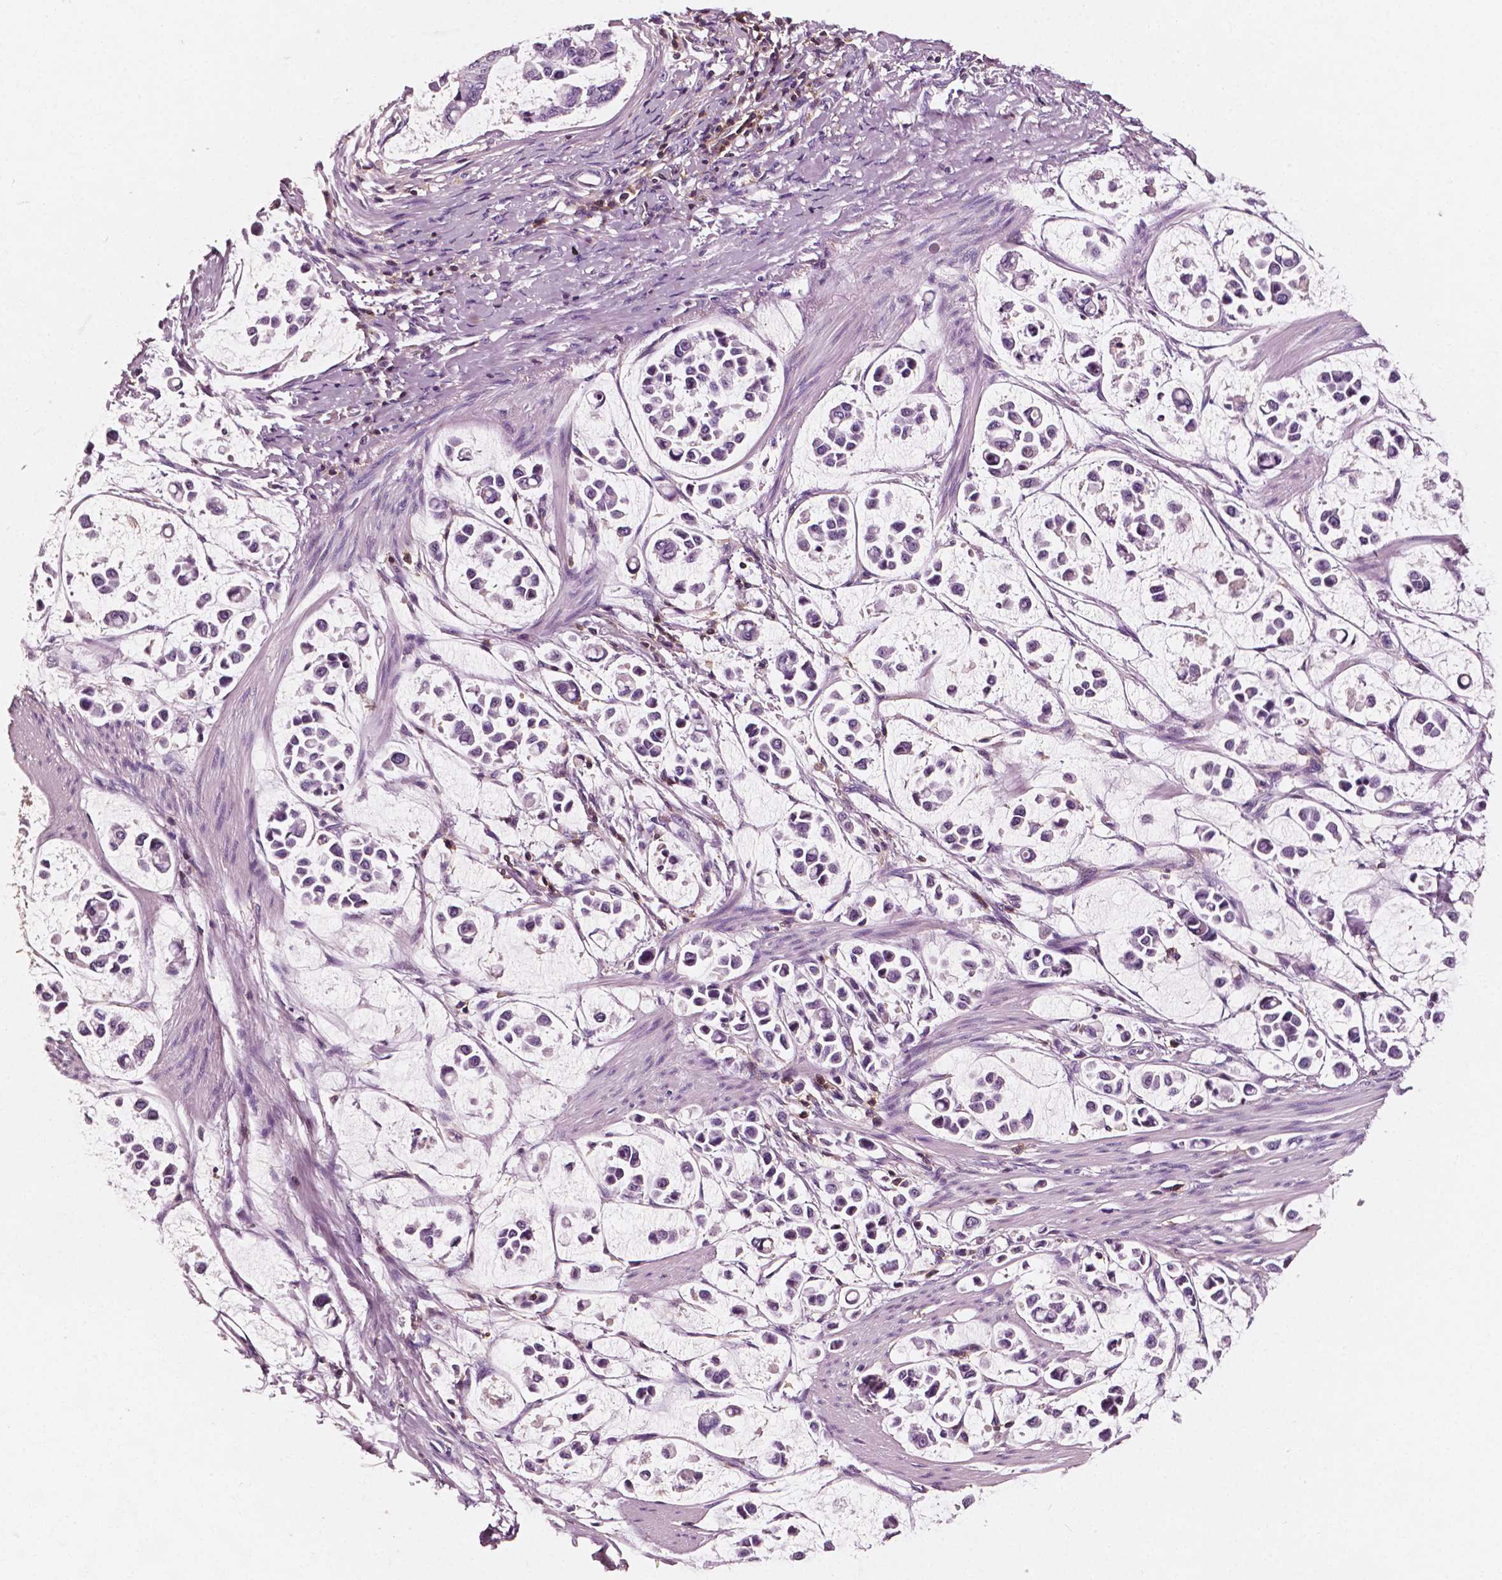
{"staining": {"intensity": "negative", "quantity": "none", "location": "none"}, "tissue": "stomach cancer", "cell_type": "Tumor cells", "image_type": "cancer", "snomed": [{"axis": "morphology", "description": "Adenocarcinoma, NOS"}, {"axis": "topography", "description": "Stomach"}], "caption": "Tumor cells are negative for protein expression in human stomach cancer. Nuclei are stained in blue.", "gene": "PTPRC", "patient": {"sex": "male", "age": 82}}